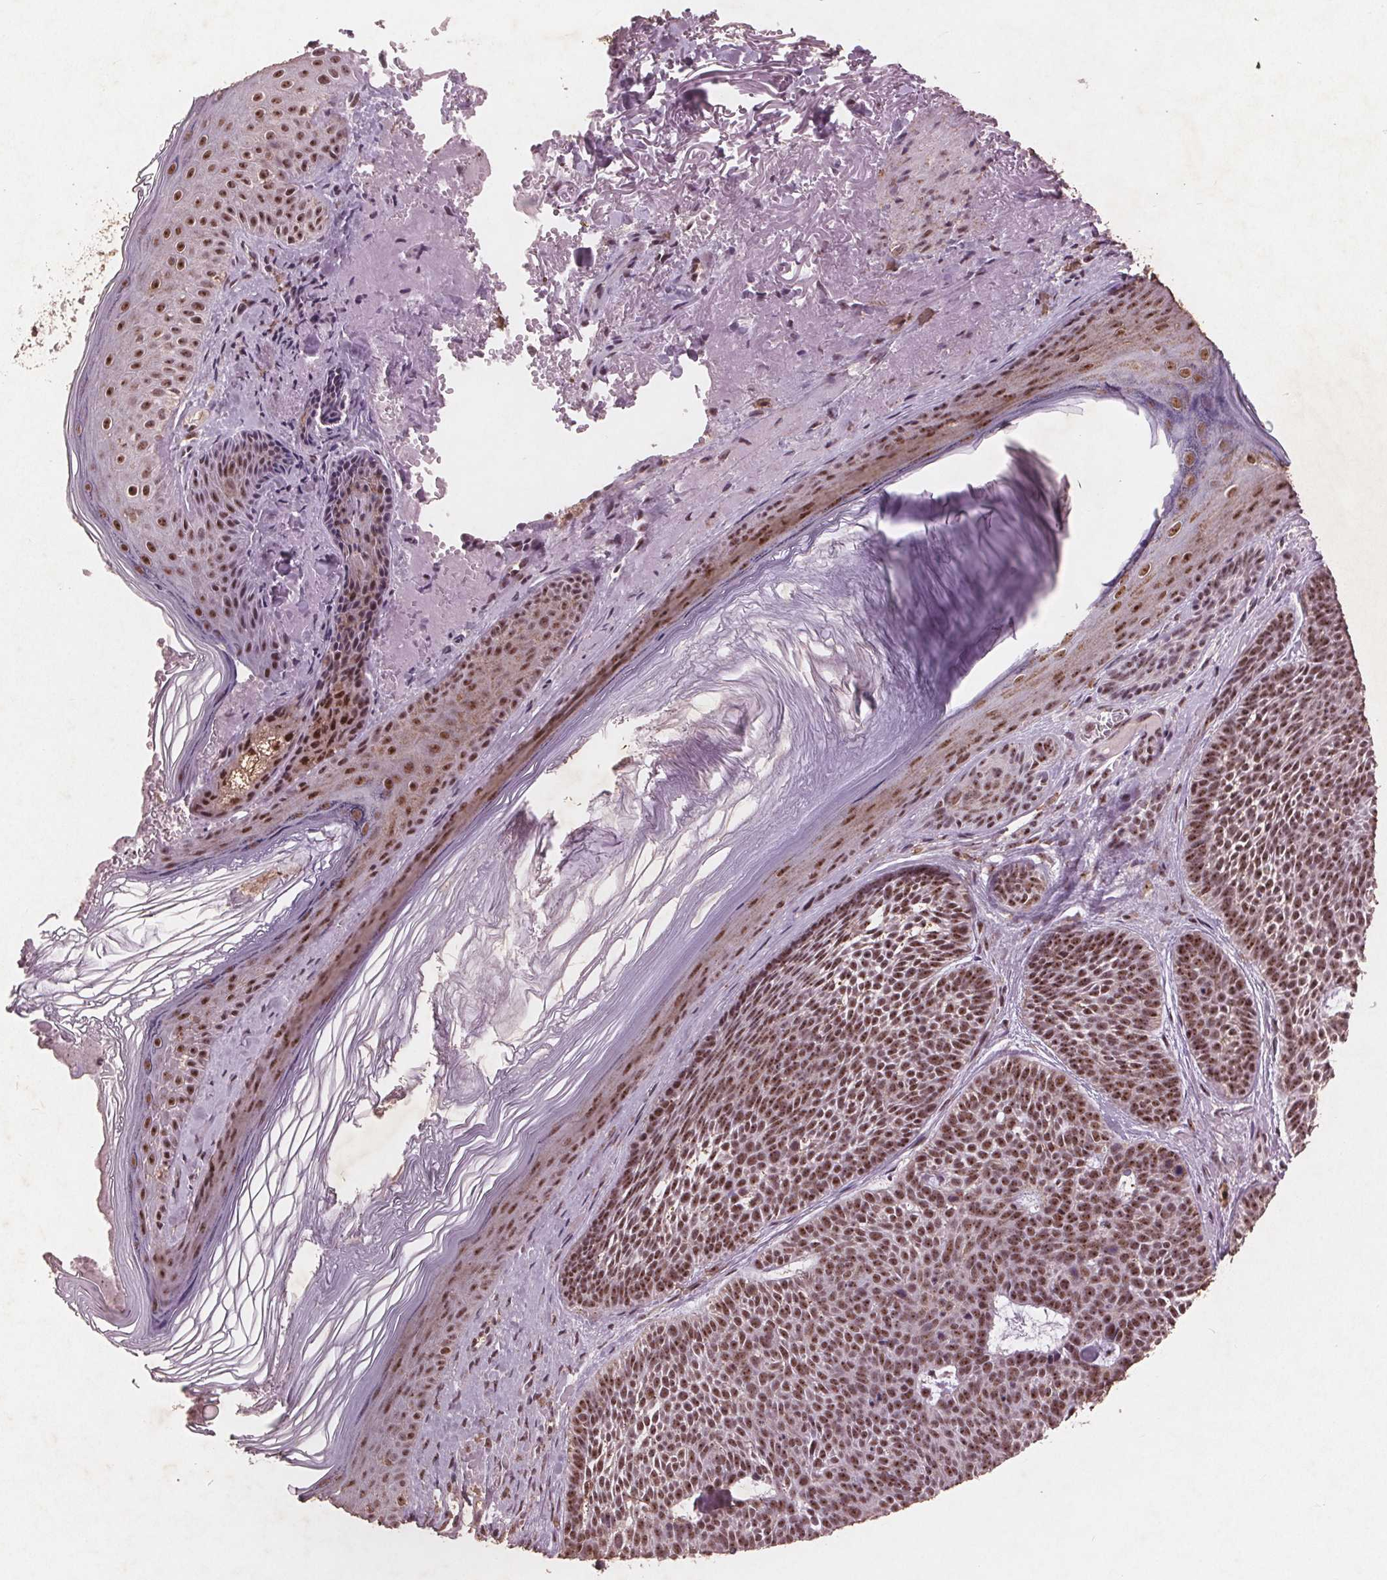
{"staining": {"intensity": "moderate", "quantity": ">75%", "location": "nuclear"}, "tissue": "skin cancer", "cell_type": "Tumor cells", "image_type": "cancer", "snomed": [{"axis": "morphology", "description": "Basal cell carcinoma"}, {"axis": "topography", "description": "Skin"}], "caption": "The photomicrograph shows a brown stain indicating the presence of a protein in the nuclear of tumor cells in skin cancer (basal cell carcinoma).", "gene": "RPS6KA2", "patient": {"sex": "male", "age": 81}}